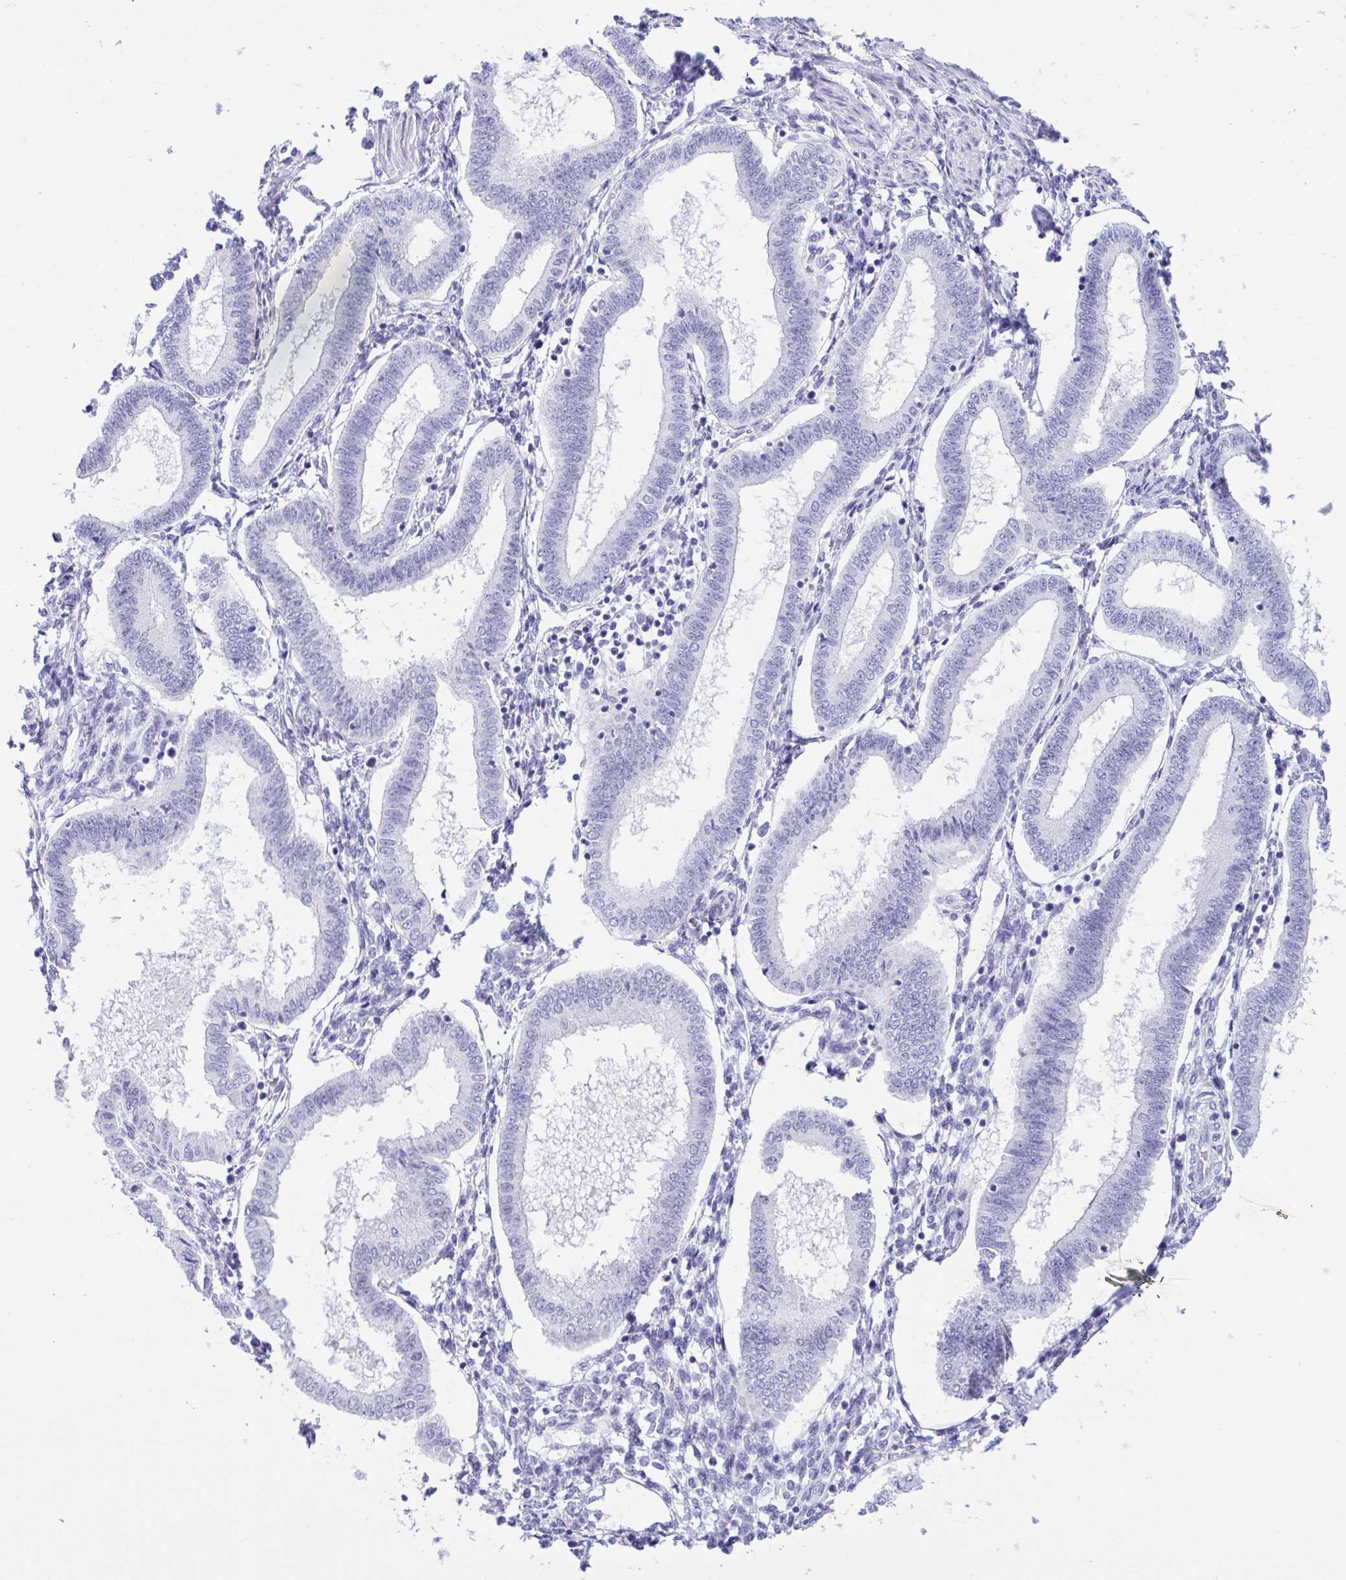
{"staining": {"intensity": "negative", "quantity": "none", "location": "none"}, "tissue": "endometrium", "cell_type": "Cells in endometrial stroma", "image_type": "normal", "snomed": [{"axis": "morphology", "description": "Normal tissue, NOS"}, {"axis": "topography", "description": "Endometrium"}], "caption": "Immunohistochemistry (IHC) of unremarkable endometrium displays no staining in cells in endometrial stroma.", "gene": "ENSG00000274792", "patient": {"sex": "female", "age": 24}}